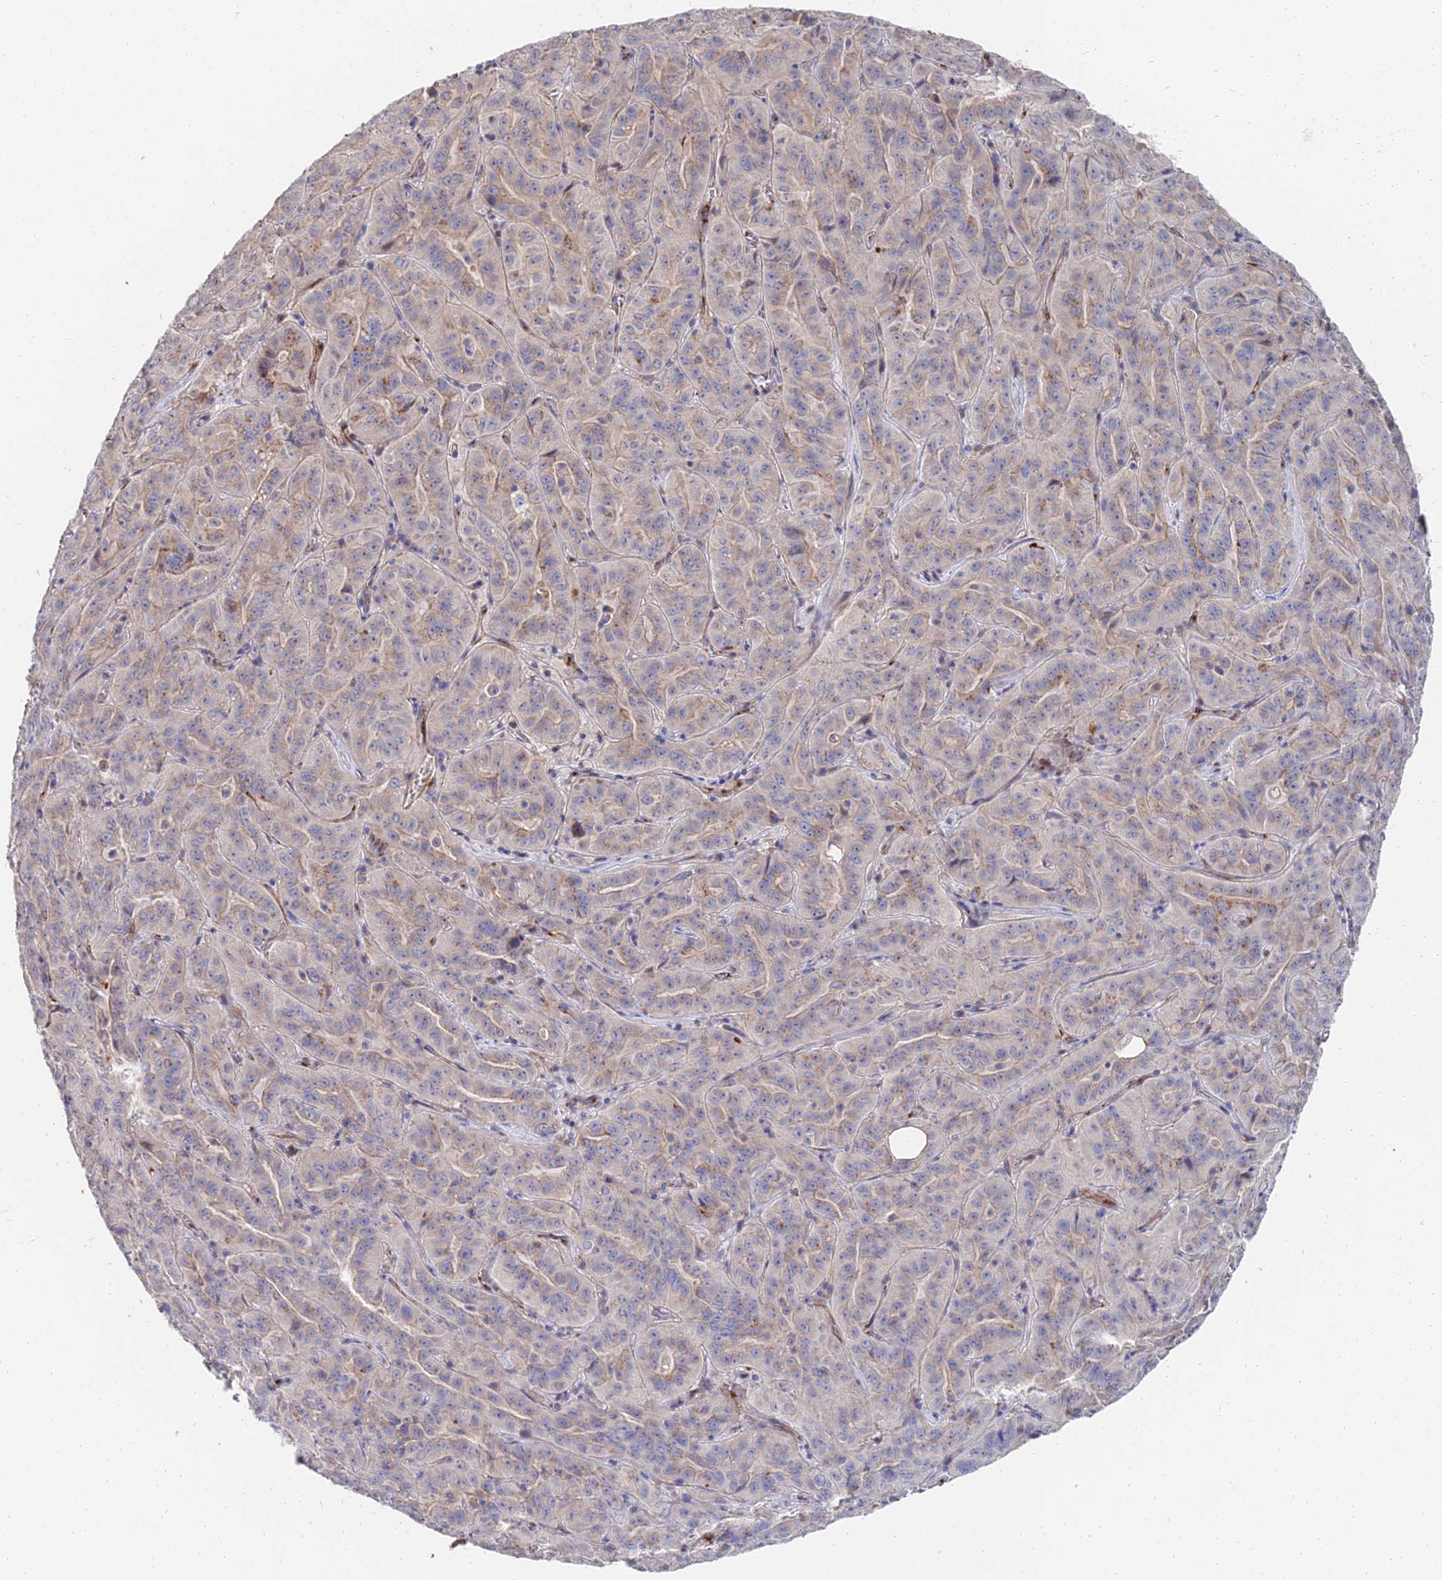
{"staining": {"intensity": "moderate", "quantity": "25%-75%", "location": "cytoplasmic/membranous"}, "tissue": "pancreatic cancer", "cell_type": "Tumor cells", "image_type": "cancer", "snomed": [{"axis": "morphology", "description": "Adenocarcinoma, NOS"}, {"axis": "topography", "description": "Pancreas"}], "caption": "There is medium levels of moderate cytoplasmic/membranous expression in tumor cells of pancreatic adenocarcinoma, as demonstrated by immunohistochemical staining (brown color).", "gene": "BORCS8", "patient": {"sex": "male", "age": 63}}